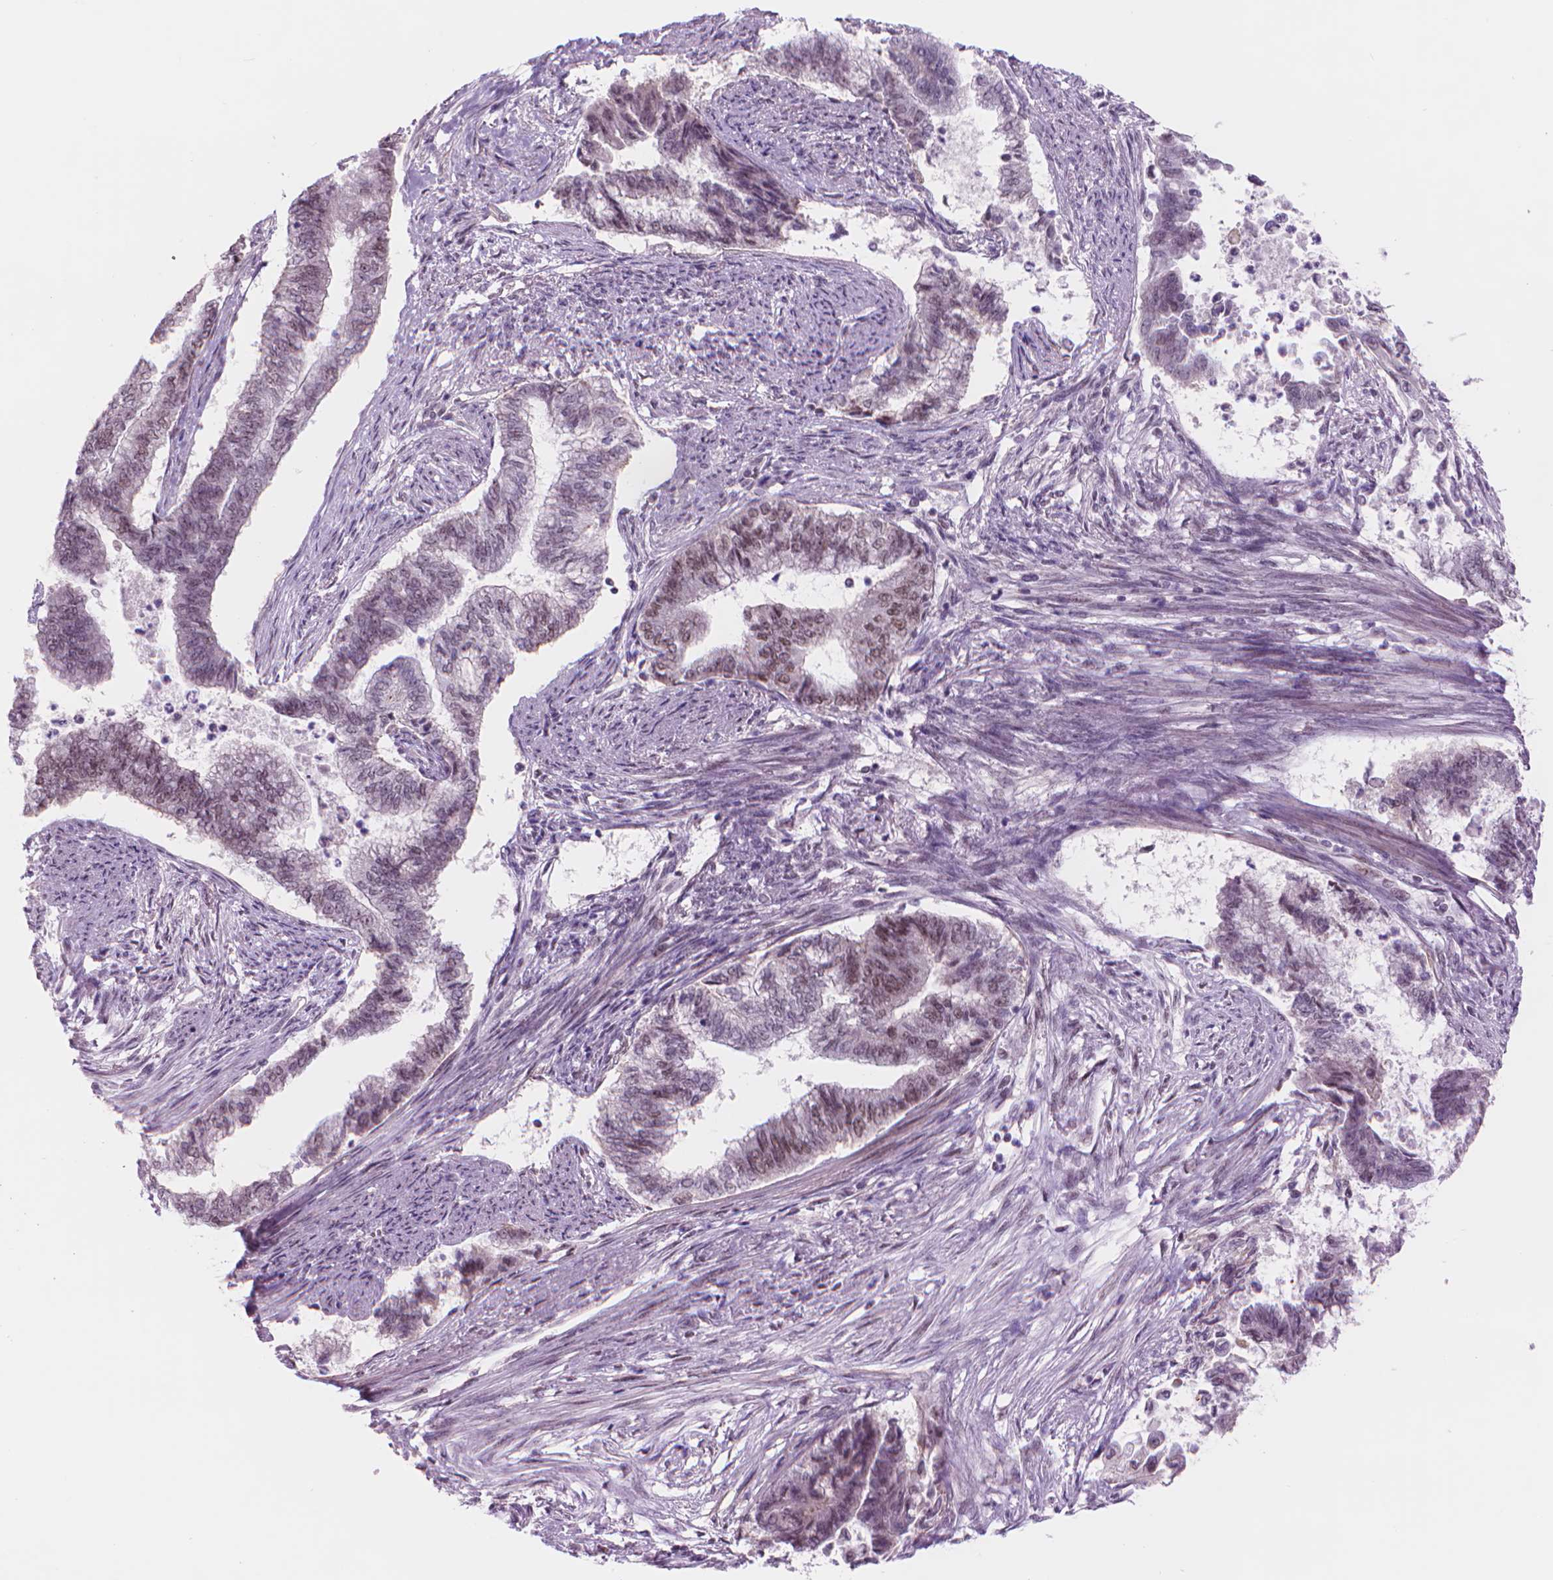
{"staining": {"intensity": "weak", "quantity": "<25%", "location": "nuclear"}, "tissue": "endometrial cancer", "cell_type": "Tumor cells", "image_type": "cancer", "snomed": [{"axis": "morphology", "description": "Adenocarcinoma, NOS"}, {"axis": "topography", "description": "Endometrium"}], "caption": "High magnification brightfield microscopy of endometrial cancer (adenocarcinoma) stained with DAB (brown) and counterstained with hematoxylin (blue): tumor cells show no significant expression.", "gene": "POLR3D", "patient": {"sex": "female", "age": 65}}